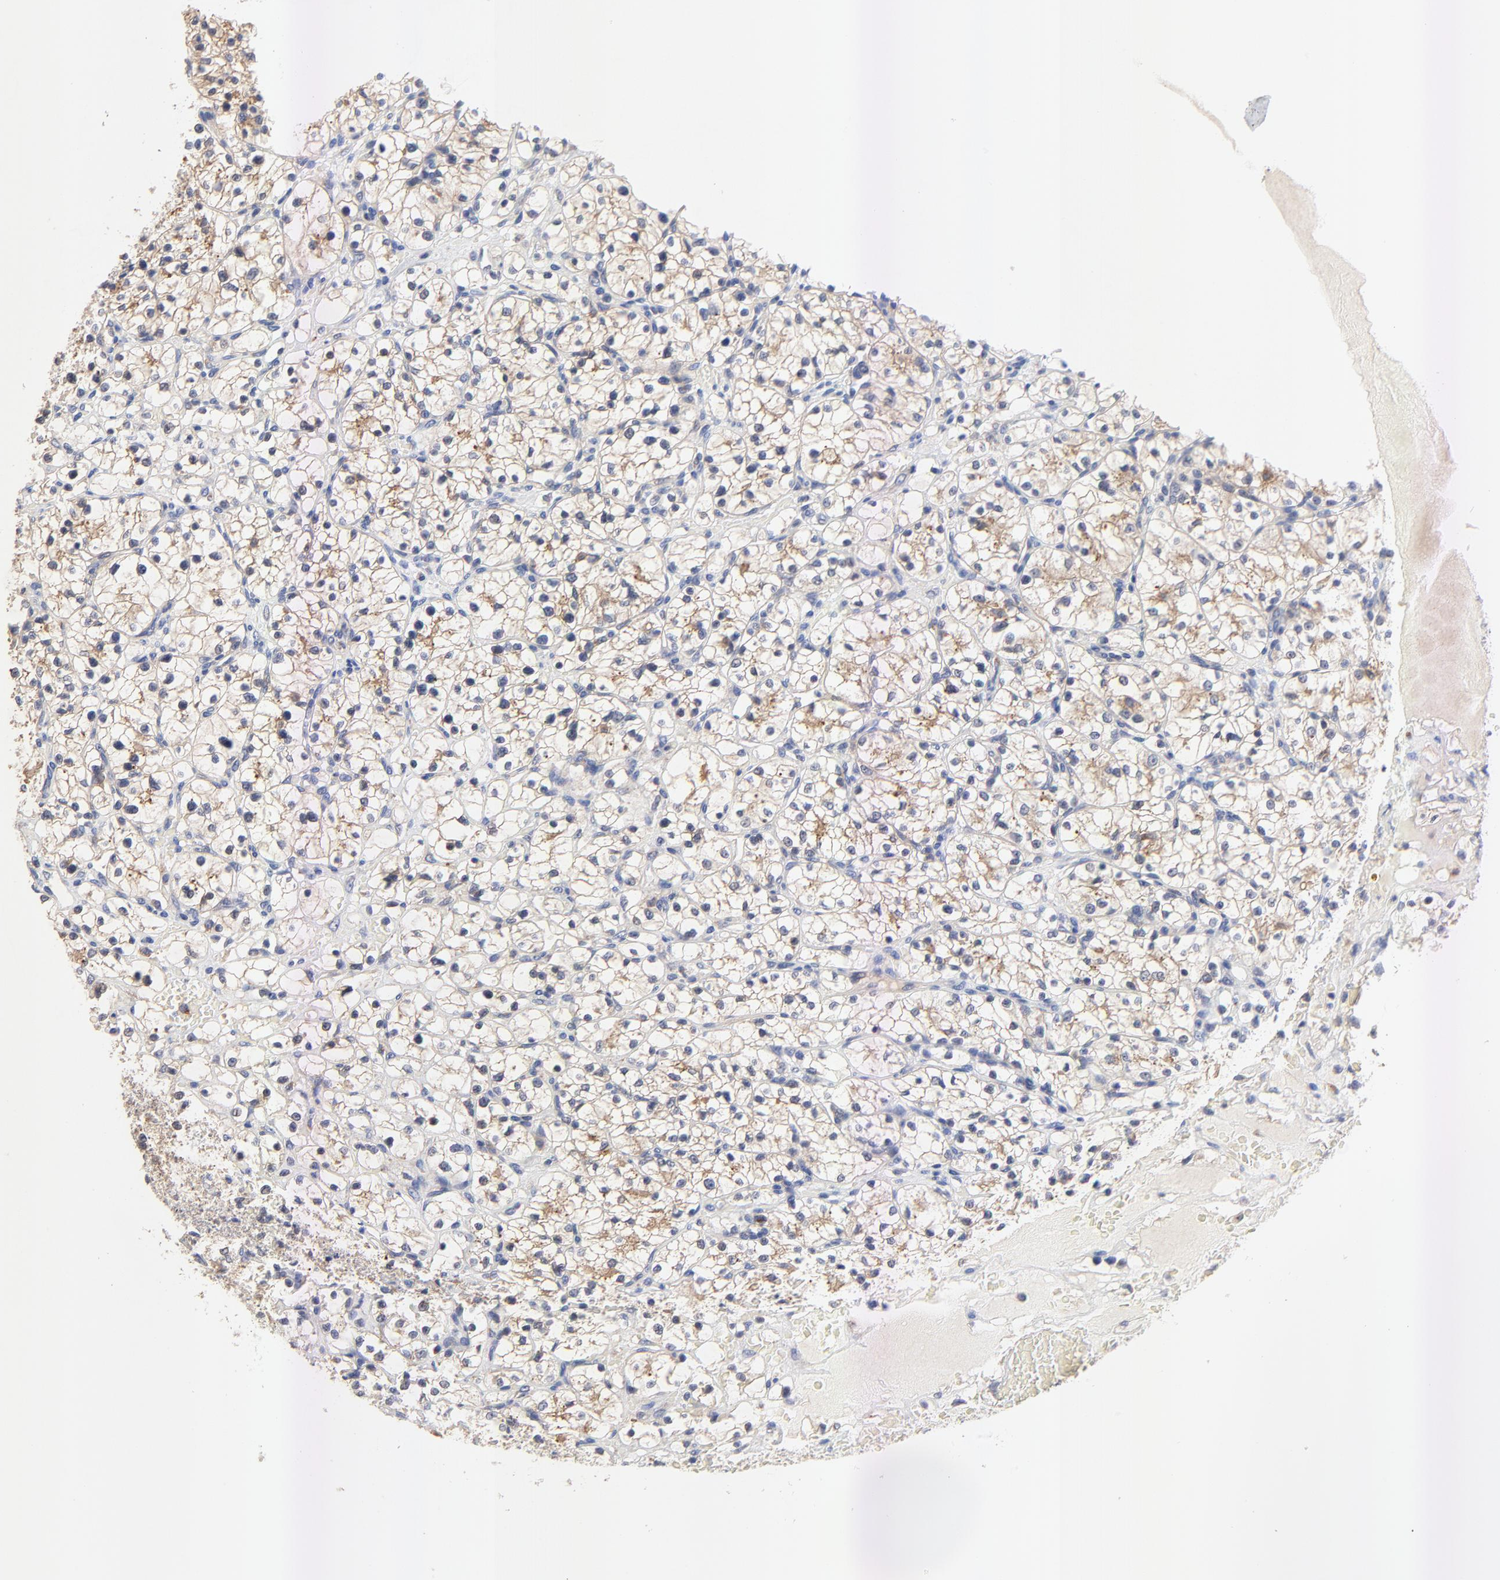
{"staining": {"intensity": "weak", "quantity": "25%-75%", "location": "cytoplasmic/membranous"}, "tissue": "renal cancer", "cell_type": "Tumor cells", "image_type": "cancer", "snomed": [{"axis": "morphology", "description": "Adenocarcinoma, NOS"}, {"axis": "topography", "description": "Kidney"}], "caption": "Human renal cancer (adenocarcinoma) stained for a protein (brown) displays weak cytoplasmic/membranous positive positivity in approximately 25%-75% of tumor cells.", "gene": "FBXL2", "patient": {"sex": "female", "age": 60}}